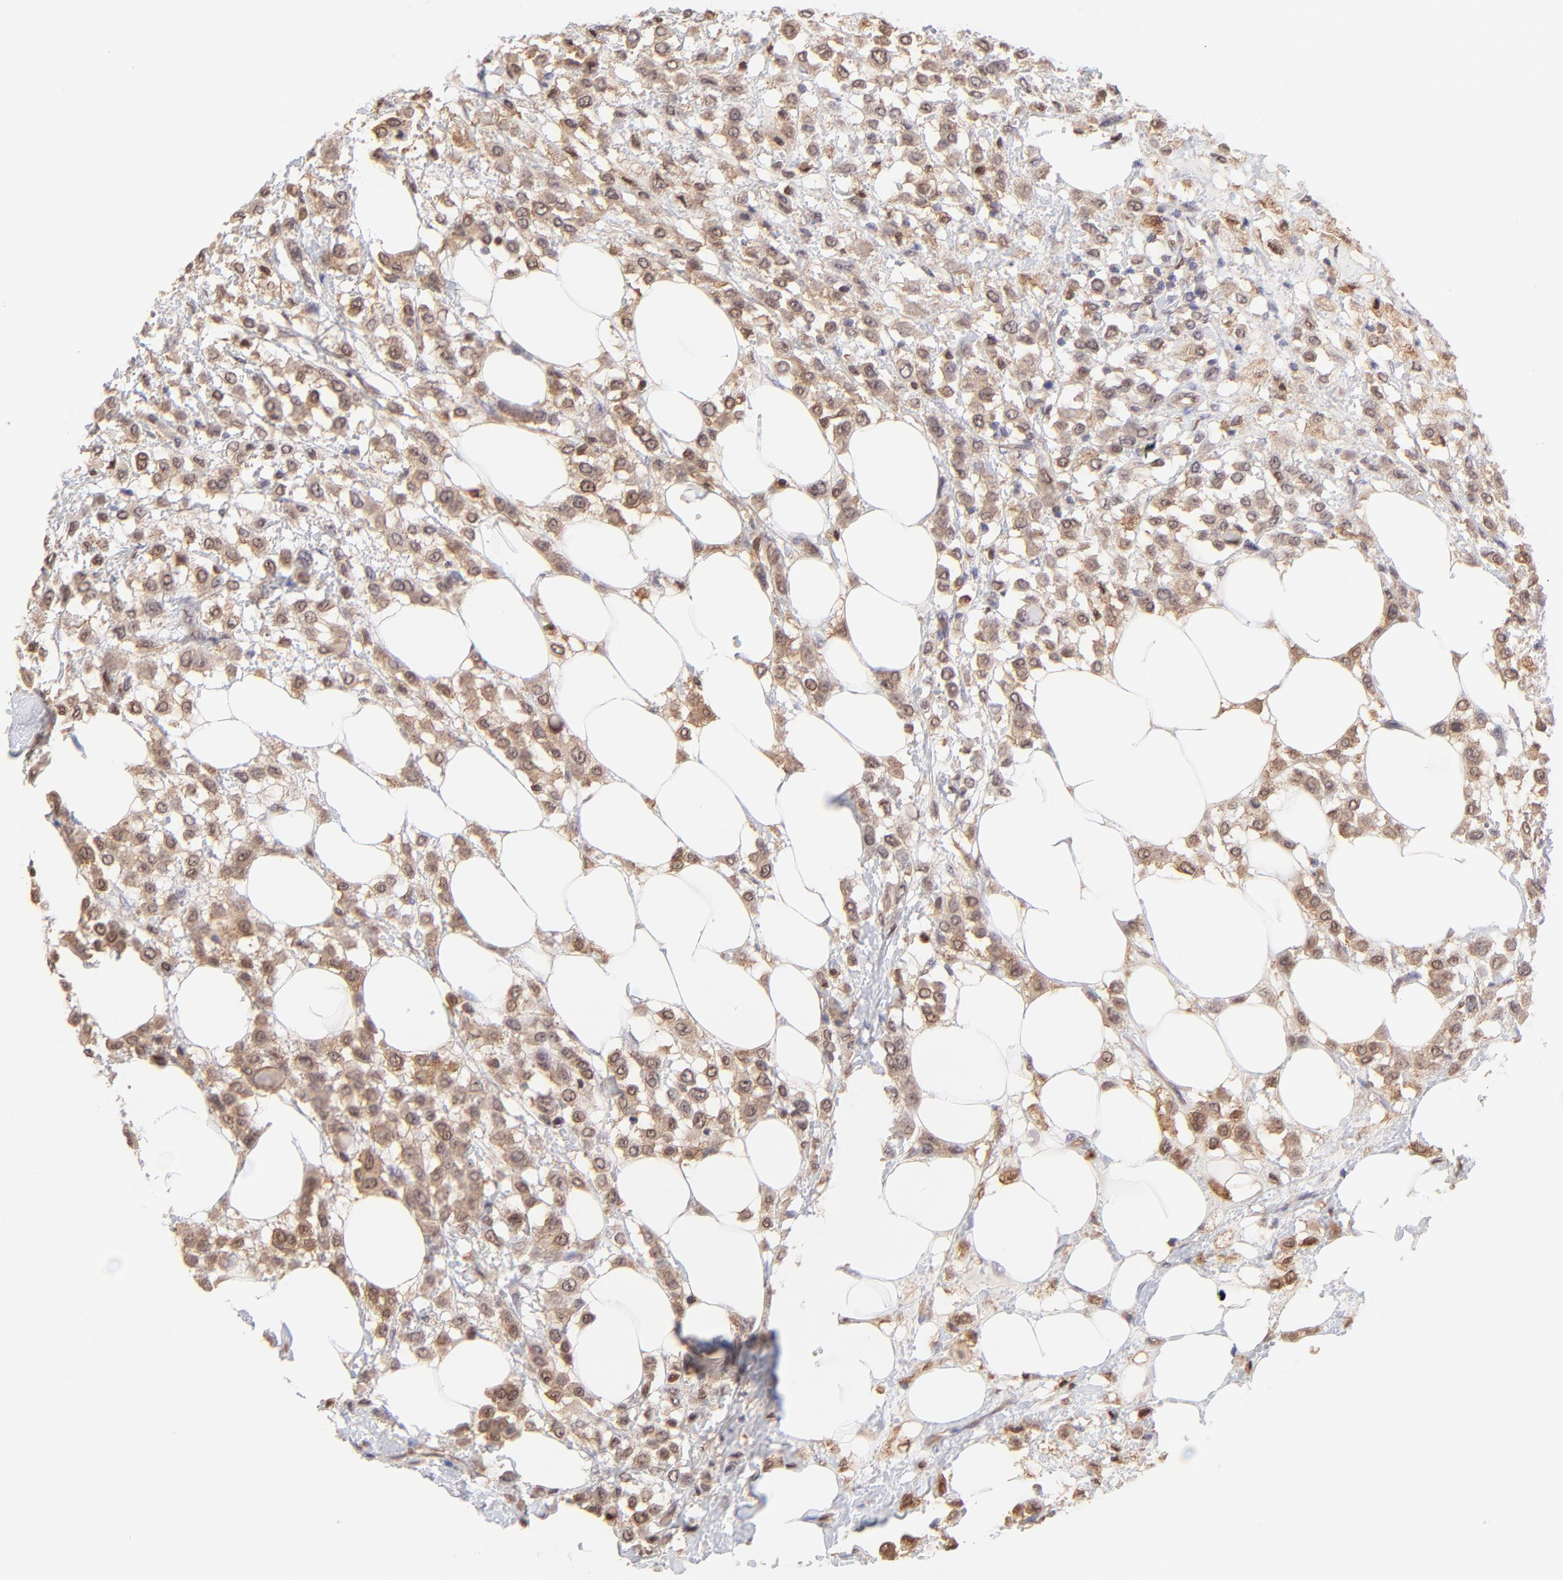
{"staining": {"intensity": "moderate", "quantity": "25%-75%", "location": "cytoplasmic/membranous,nuclear"}, "tissue": "breast cancer", "cell_type": "Tumor cells", "image_type": "cancer", "snomed": [{"axis": "morphology", "description": "Lobular carcinoma"}, {"axis": "topography", "description": "Breast"}], "caption": "Protein expression analysis of breast lobular carcinoma shows moderate cytoplasmic/membranous and nuclear staining in about 25%-75% of tumor cells. The staining is performed using DAB brown chromogen to label protein expression. The nuclei are counter-stained blue using hematoxylin.", "gene": "HYAL1", "patient": {"sex": "female", "age": 85}}